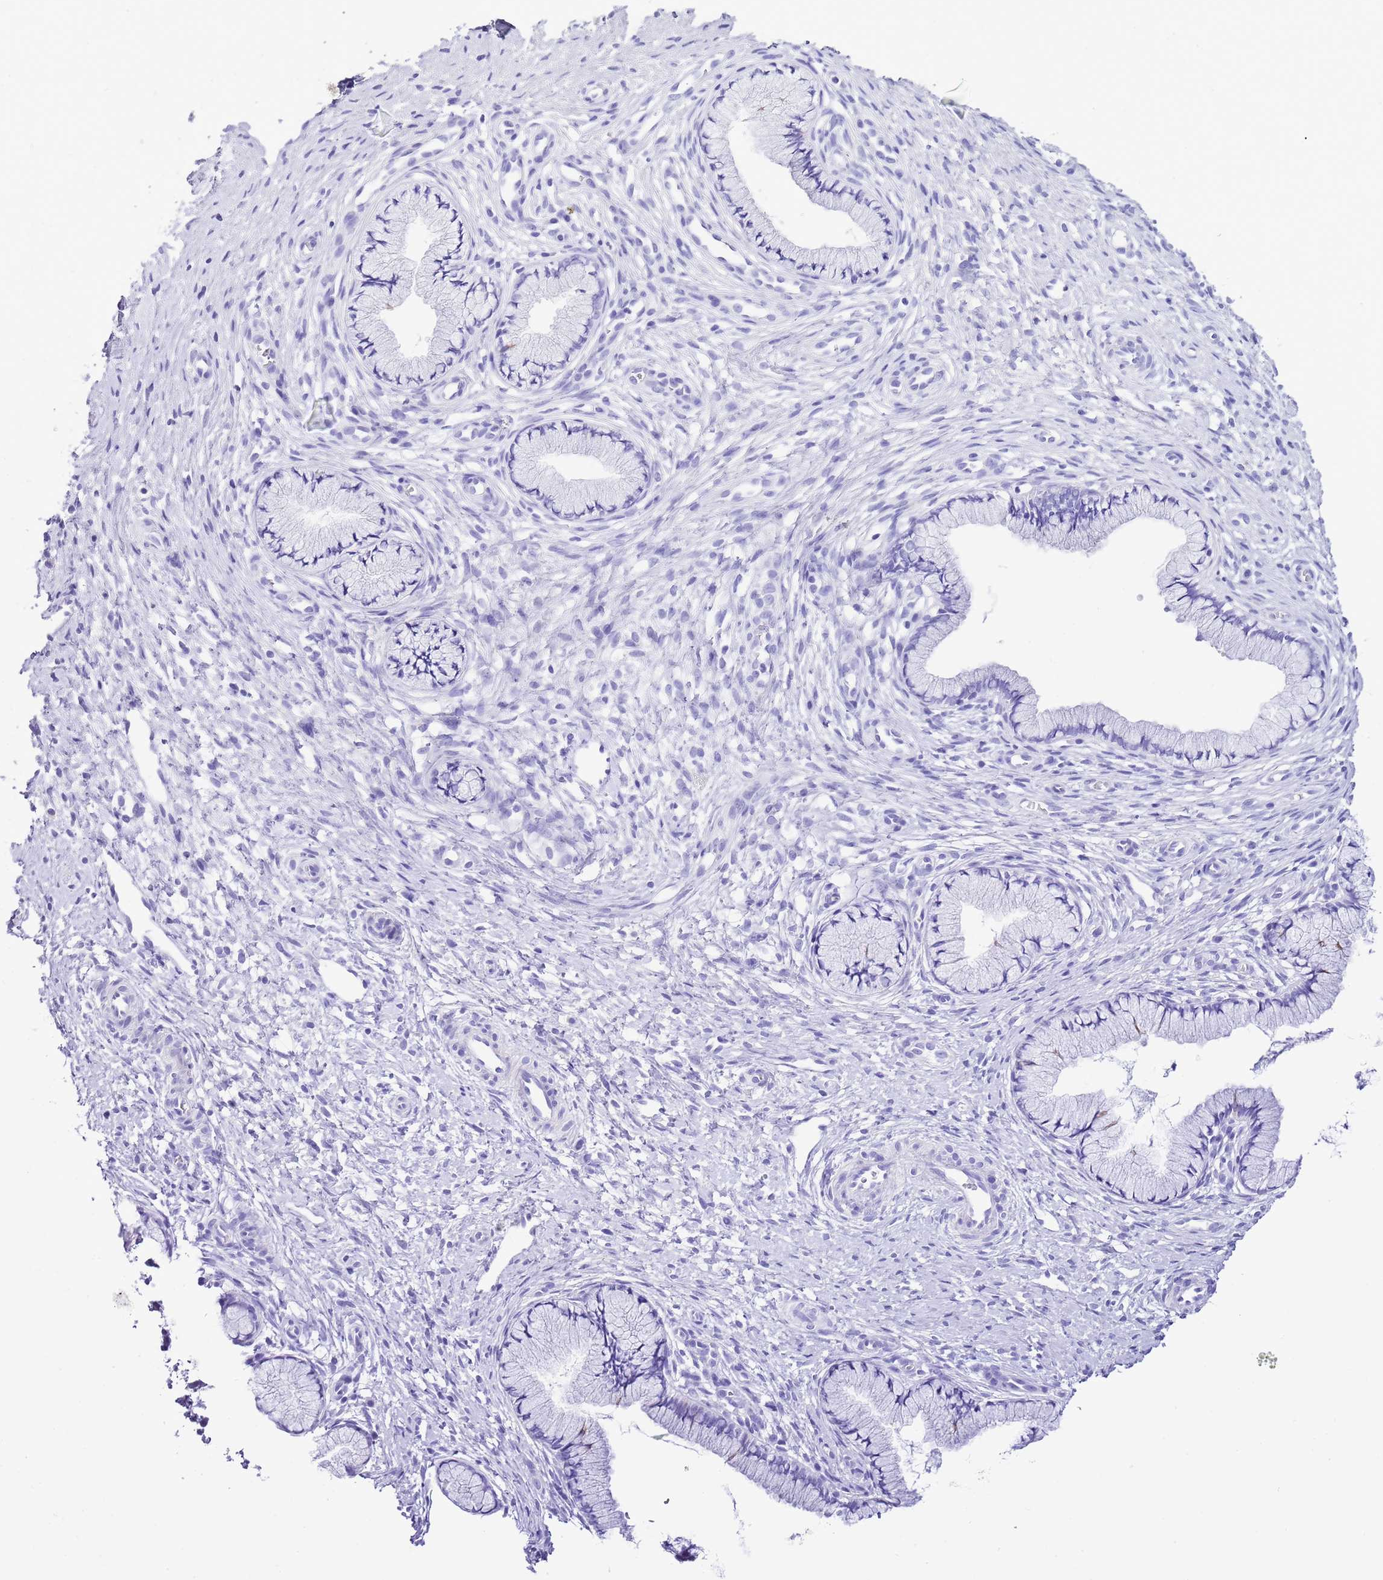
{"staining": {"intensity": "negative", "quantity": "none", "location": "none"}, "tissue": "cervix", "cell_type": "Glandular cells", "image_type": "normal", "snomed": [{"axis": "morphology", "description": "Normal tissue, NOS"}, {"axis": "topography", "description": "Cervix"}], "caption": "There is no significant positivity in glandular cells of cervix. (DAB (3,3'-diaminobenzidine) immunohistochemistry (IHC) visualized using brightfield microscopy, high magnification).", "gene": "KCNC1", "patient": {"sex": "female", "age": 36}}